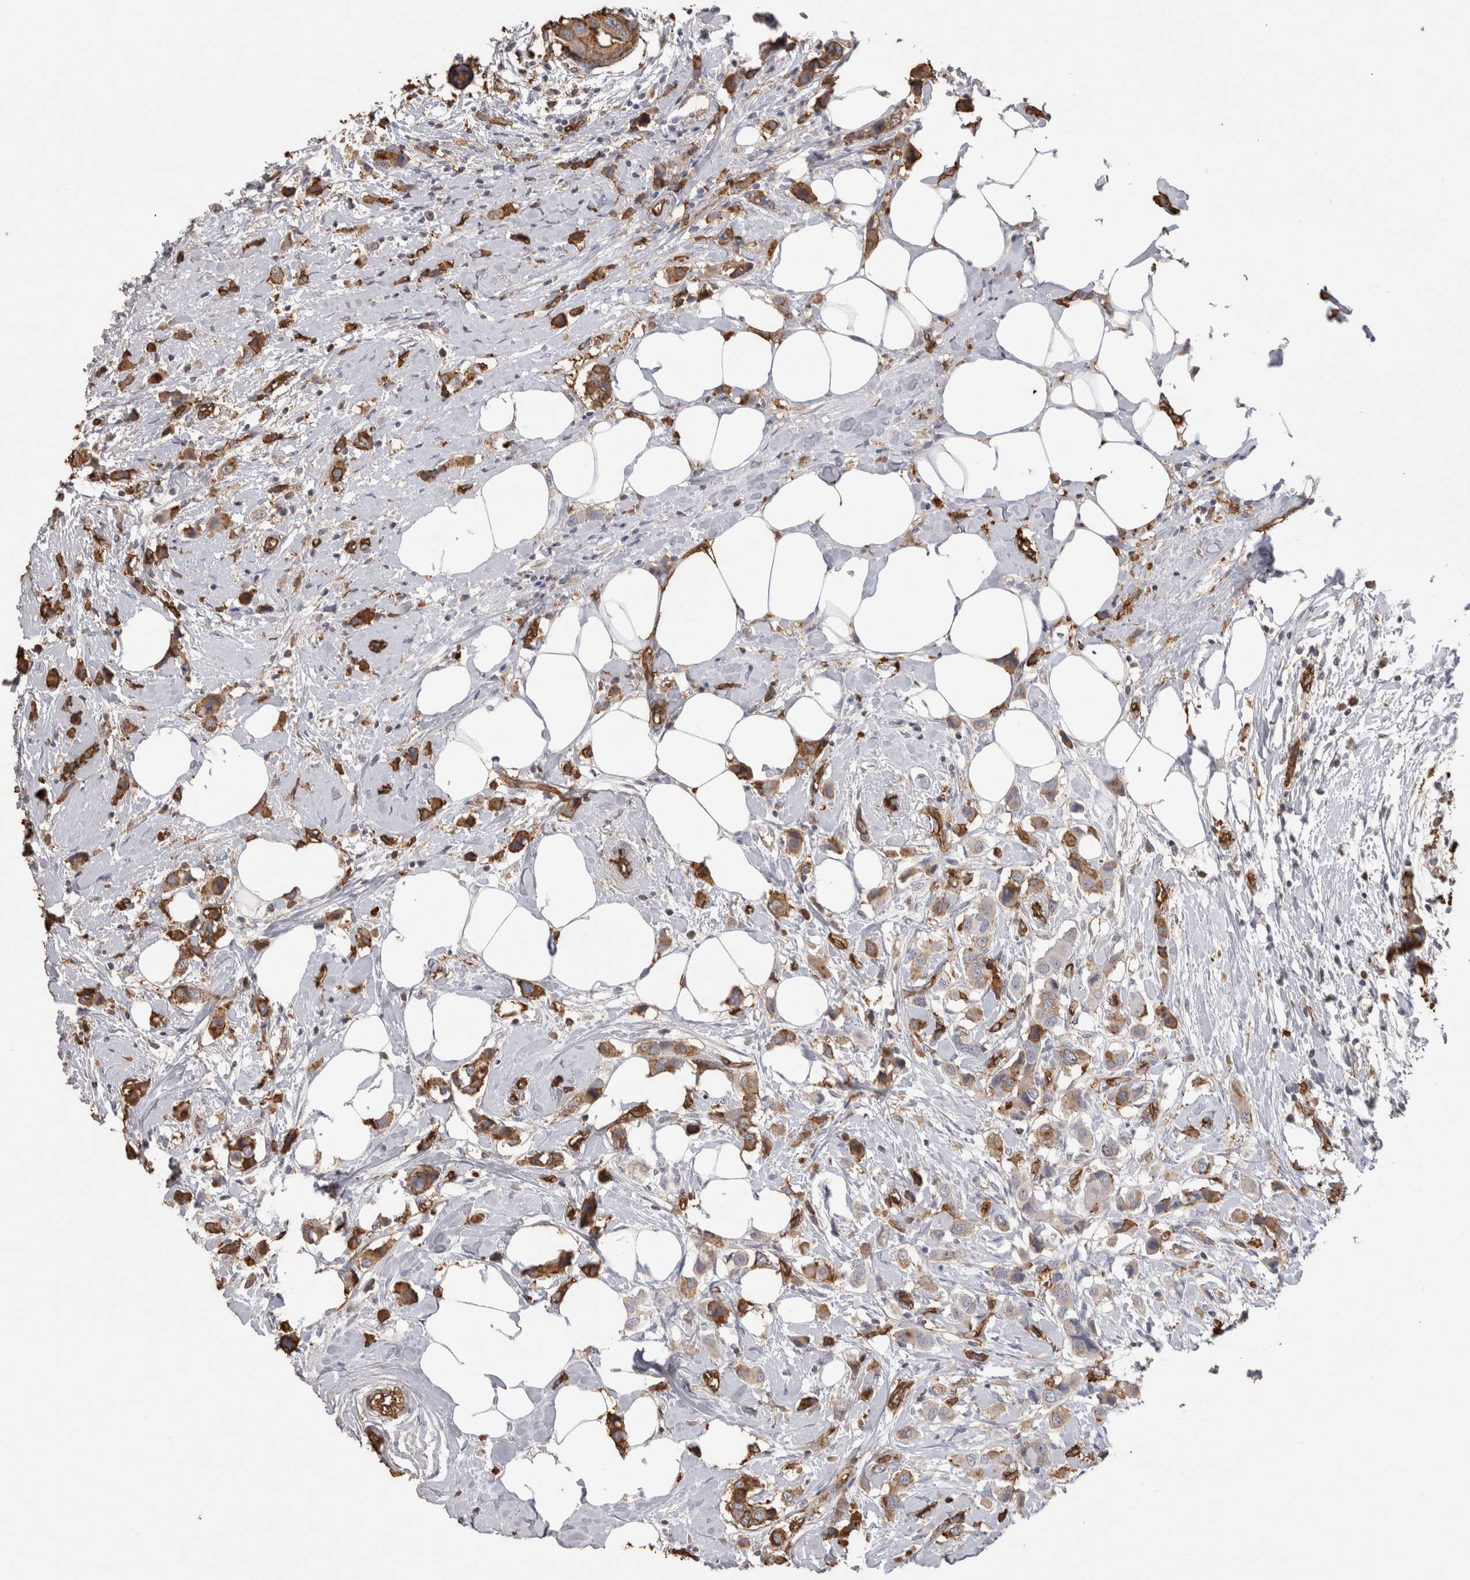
{"staining": {"intensity": "moderate", "quantity": "25%-75%", "location": "cytoplasmic/membranous"}, "tissue": "breast cancer", "cell_type": "Tumor cells", "image_type": "cancer", "snomed": [{"axis": "morphology", "description": "Normal tissue, NOS"}, {"axis": "morphology", "description": "Duct carcinoma"}, {"axis": "topography", "description": "Breast"}], "caption": "Breast cancer (infiltrating ductal carcinoma) was stained to show a protein in brown. There is medium levels of moderate cytoplasmic/membranous positivity in approximately 25%-75% of tumor cells. (brown staining indicates protein expression, while blue staining denotes nuclei).", "gene": "IL17RC", "patient": {"sex": "female", "age": 50}}